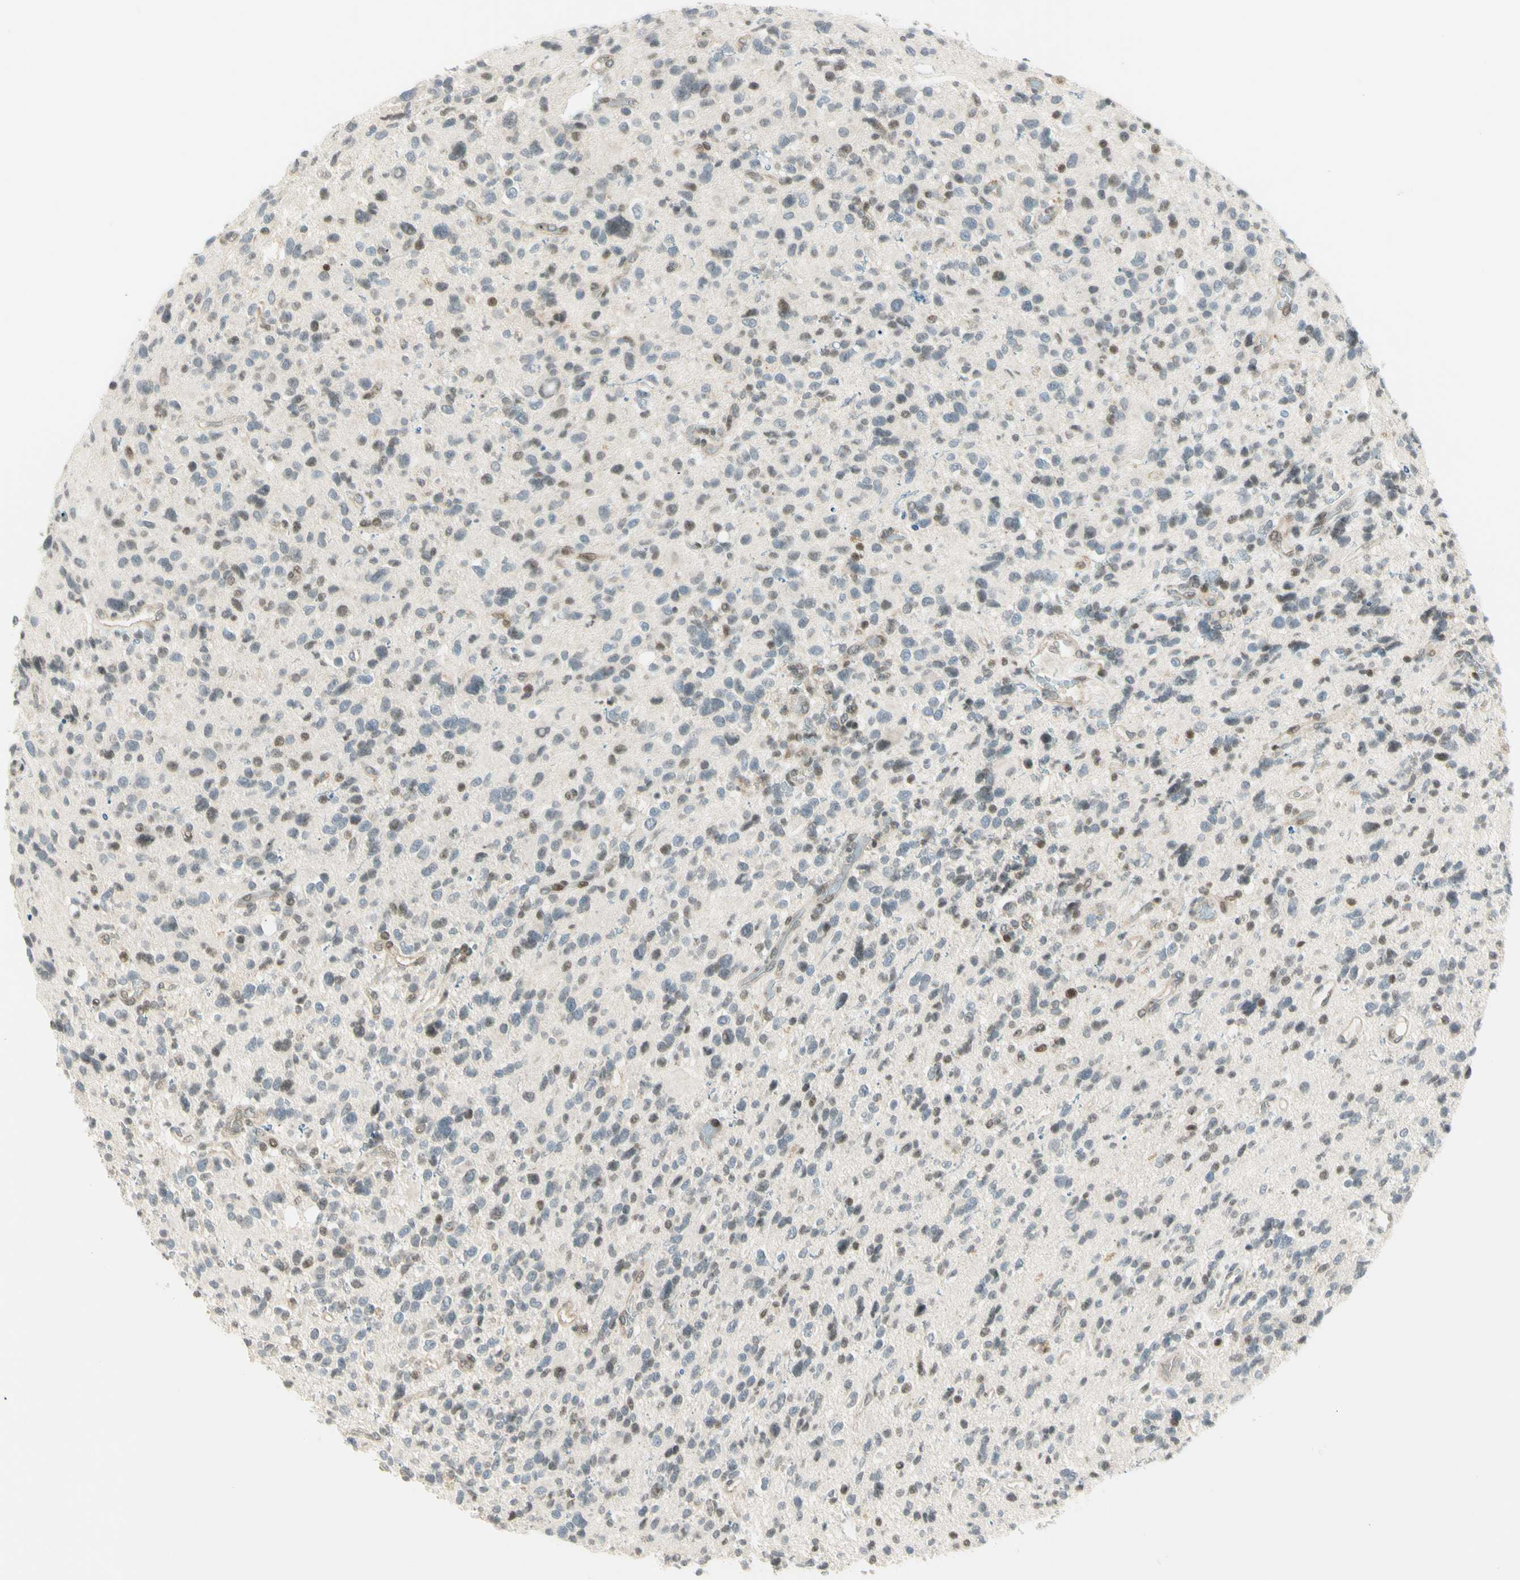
{"staining": {"intensity": "negative", "quantity": "none", "location": "none"}, "tissue": "glioma", "cell_type": "Tumor cells", "image_type": "cancer", "snomed": [{"axis": "morphology", "description": "Glioma, malignant, High grade"}, {"axis": "topography", "description": "Brain"}], "caption": "Immunohistochemistry (IHC) image of neoplastic tissue: human glioma stained with DAB (3,3'-diaminobenzidine) exhibits no significant protein staining in tumor cells. (Immunohistochemistry (IHC), brightfield microscopy, high magnification).", "gene": "TPT1", "patient": {"sex": "male", "age": 48}}